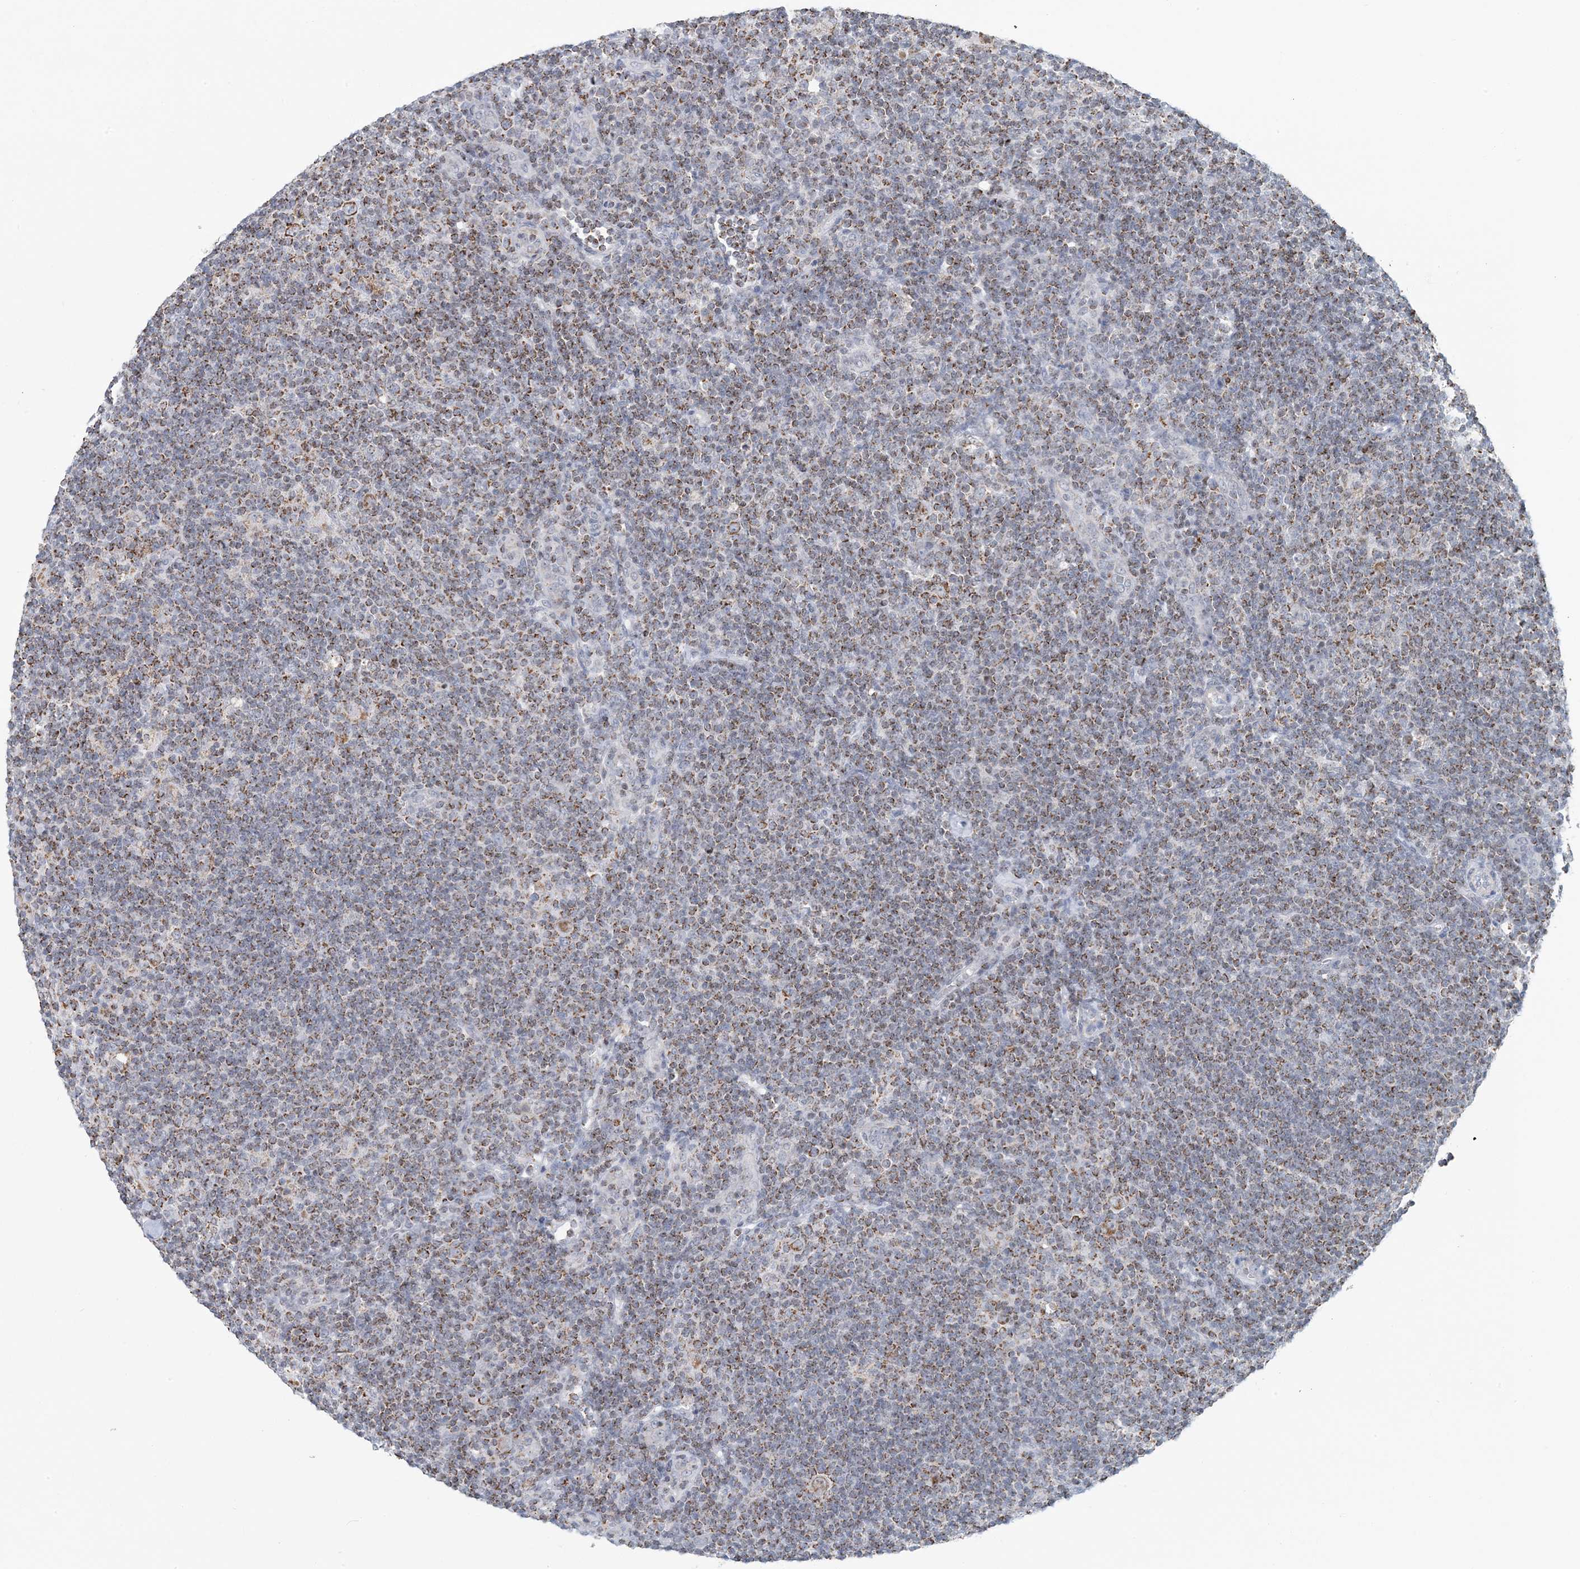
{"staining": {"intensity": "weak", "quantity": ">75%", "location": "cytoplasmic/membranous"}, "tissue": "lymphoma", "cell_type": "Tumor cells", "image_type": "cancer", "snomed": [{"axis": "morphology", "description": "Hodgkin's disease, NOS"}, {"axis": "topography", "description": "Lymph node"}], "caption": "Protein staining demonstrates weak cytoplasmic/membranous staining in approximately >75% of tumor cells in lymphoma.", "gene": "BDH1", "patient": {"sex": "female", "age": 57}}